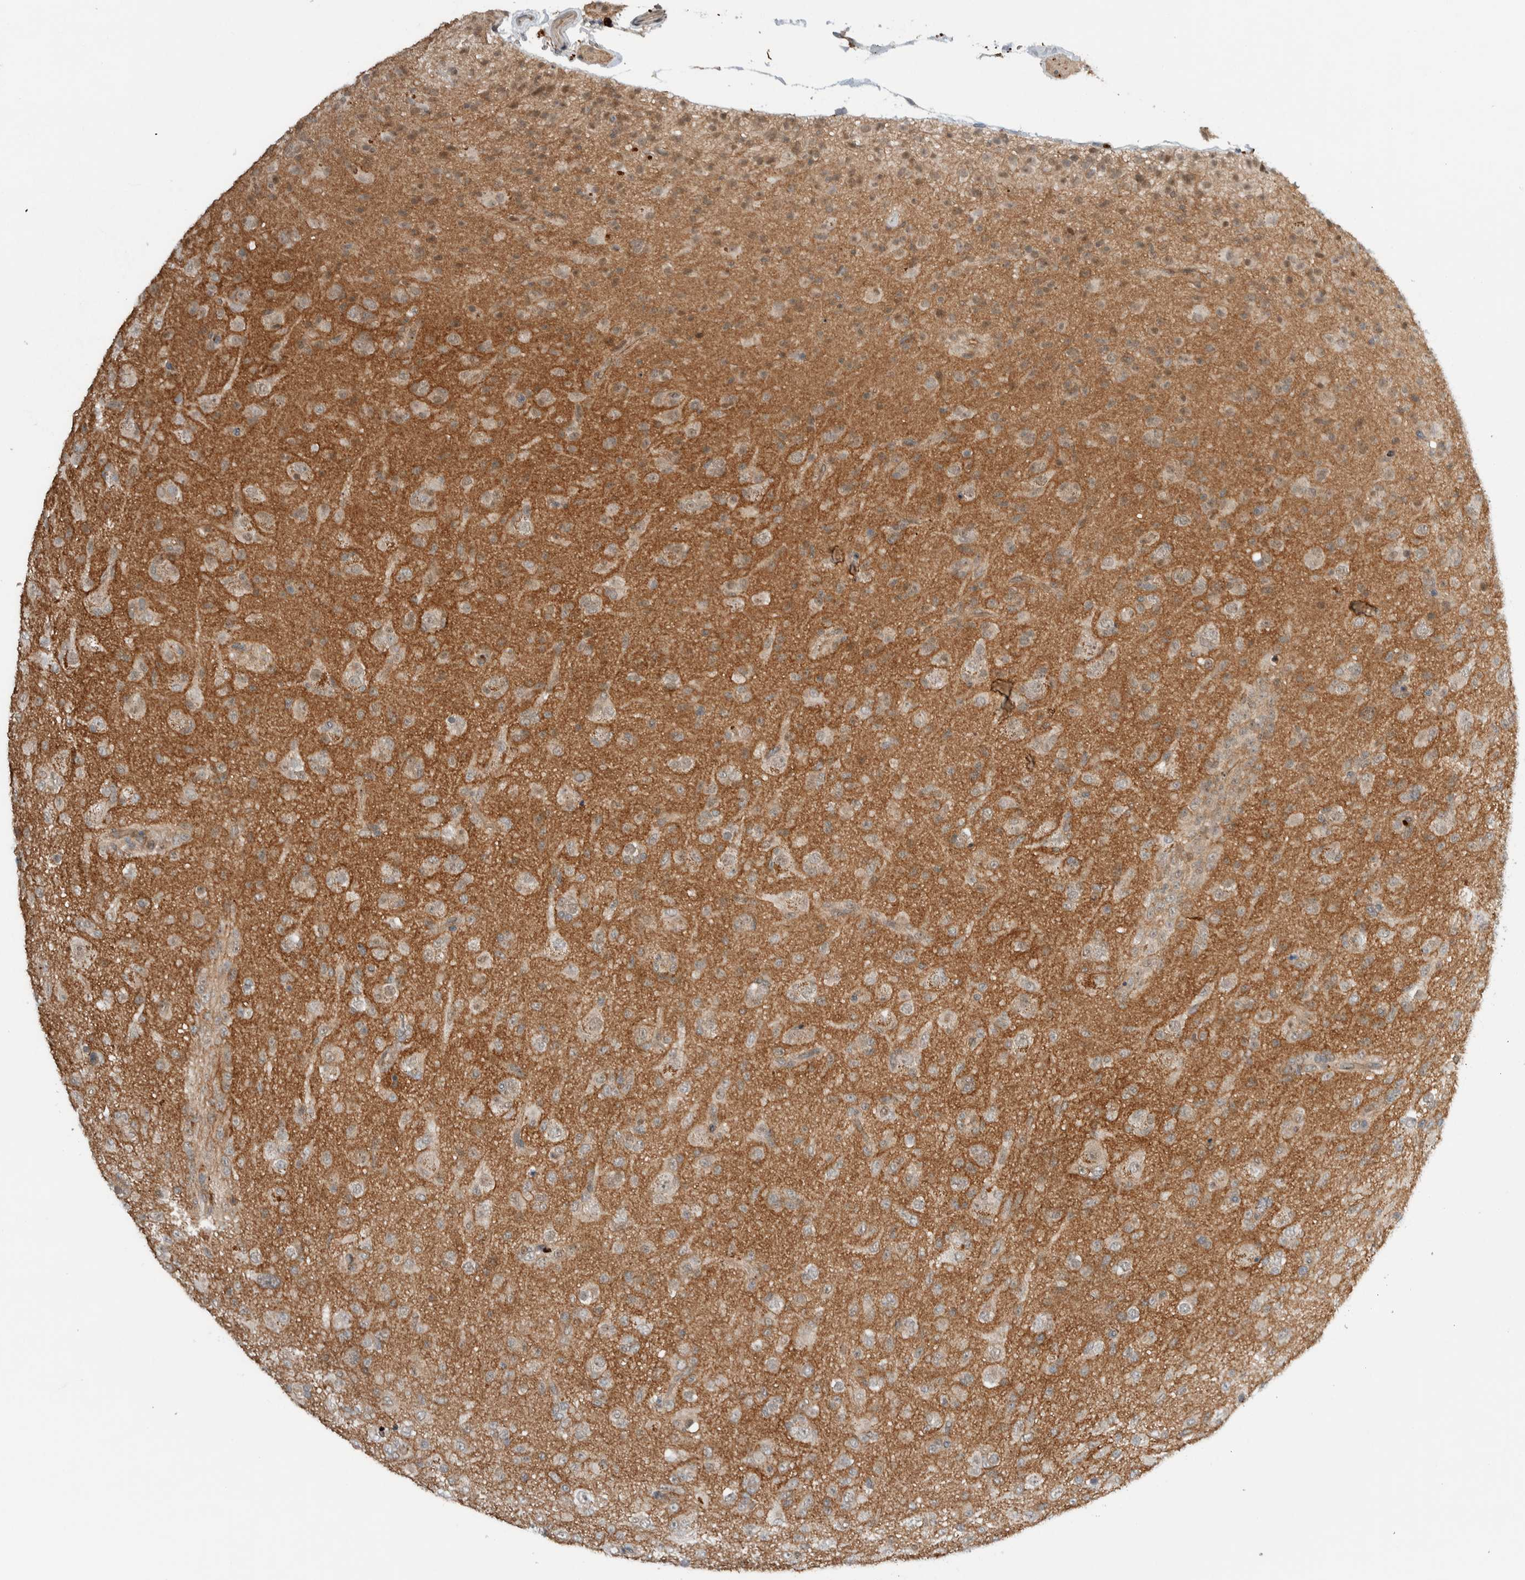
{"staining": {"intensity": "weak", "quantity": "<25%", "location": "cytoplasmic/membranous"}, "tissue": "glioma", "cell_type": "Tumor cells", "image_type": "cancer", "snomed": [{"axis": "morphology", "description": "Glioma, malignant, Low grade"}, {"axis": "topography", "description": "Brain"}], "caption": "A high-resolution photomicrograph shows immunohistochemistry staining of glioma, which demonstrates no significant staining in tumor cells. (DAB immunohistochemistry, high magnification).", "gene": "ARMC7", "patient": {"sex": "male", "age": 65}}